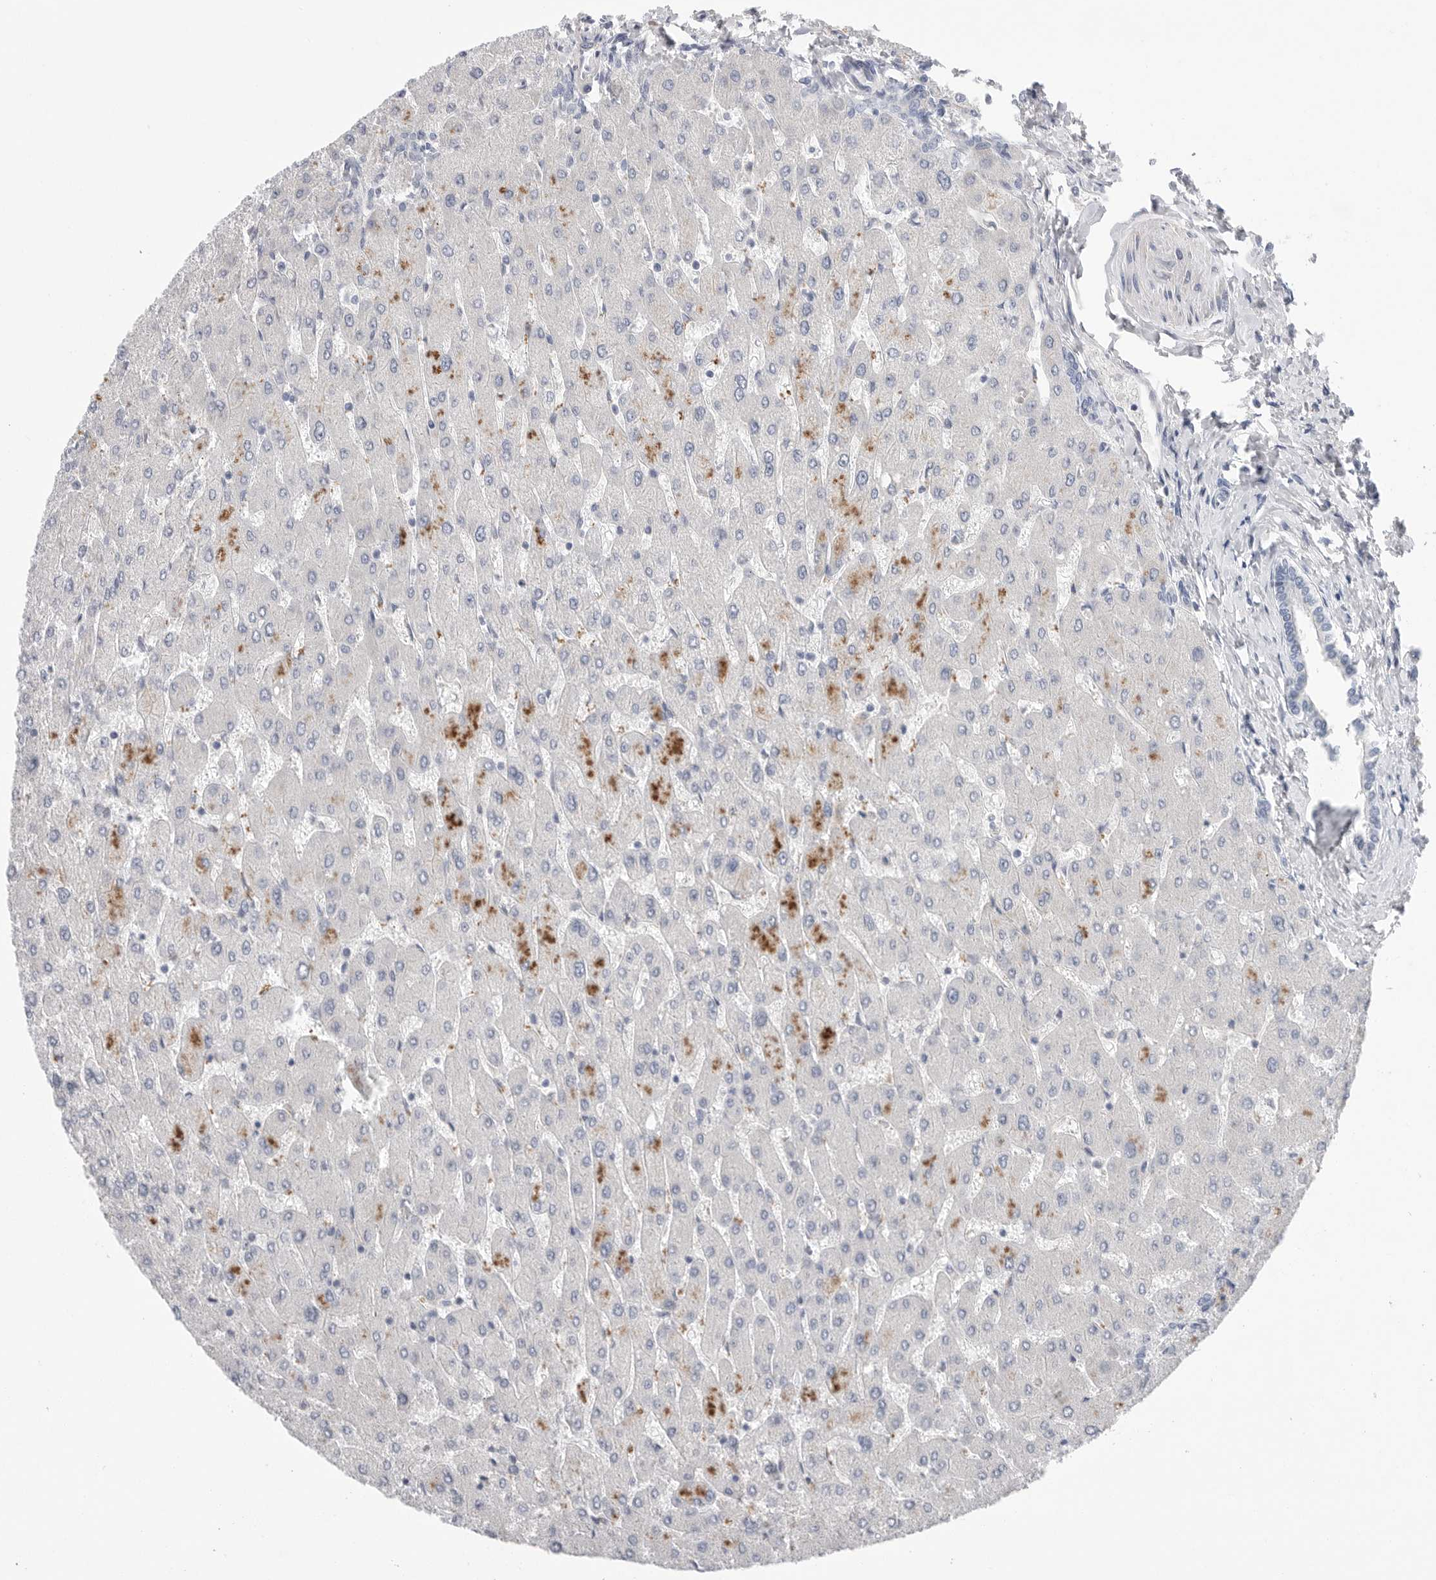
{"staining": {"intensity": "negative", "quantity": "none", "location": "none"}, "tissue": "liver", "cell_type": "Cholangiocytes", "image_type": "normal", "snomed": [{"axis": "morphology", "description": "Normal tissue, NOS"}, {"axis": "topography", "description": "Liver"}], "caption": "DAB immunohistochemical staining of normal human liver reveals no significant expression in cholangiocytes. (Stains: DAB (3,3'-diaminobenzidine) immunohistochemistry with hematoxylin counter stain, Microscopy: brightfield microscopy at high magnification).", "gene": "CAMK2B", "patient": {"sex": "male", "age": 55}}